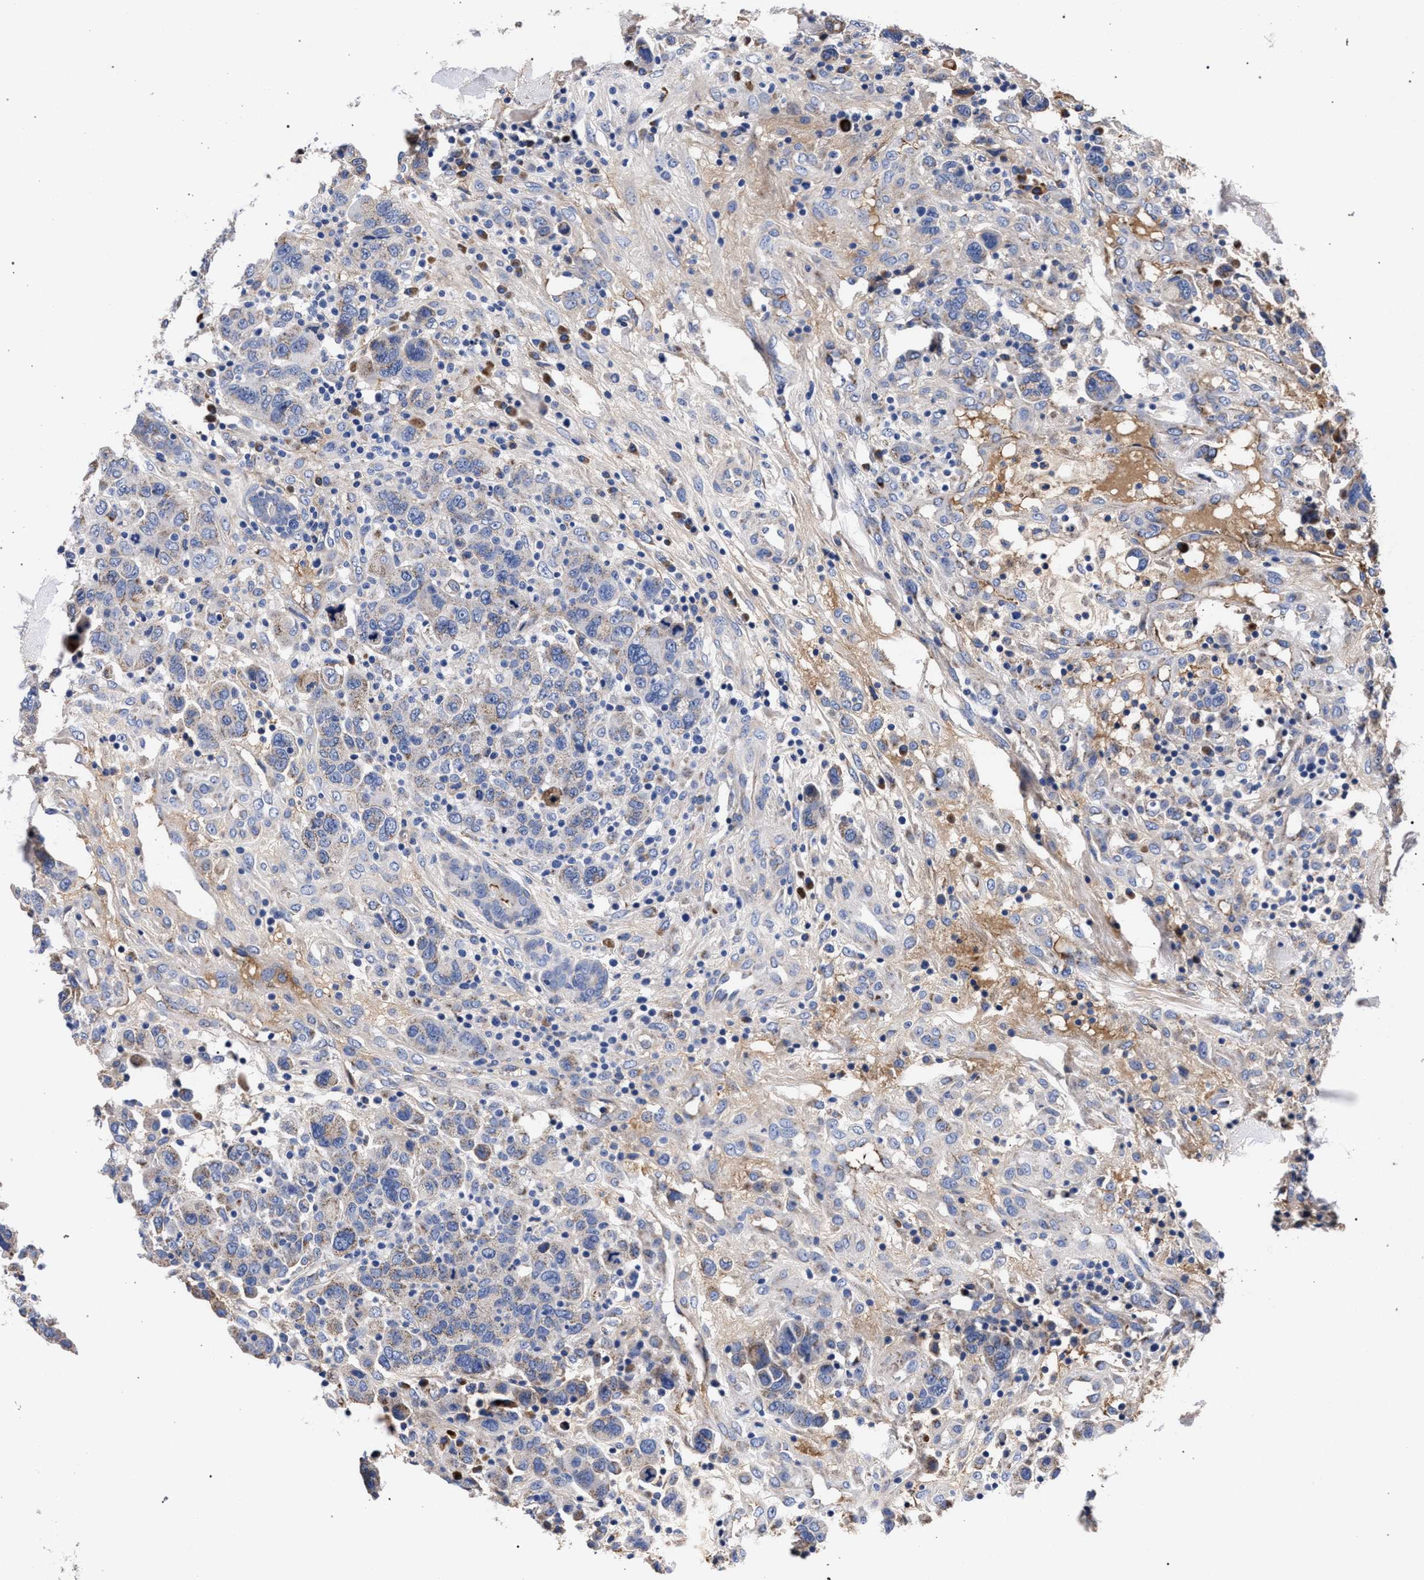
{"staining": {"intensity": "moderate", "quantity": "<25%", "location": "cytoplasmic/membranous"}, "tissue": "breast cancer", "cell_type": "Tumor cells", "image_type": "cancer", "snomed": [{"axis": "morphology", "description": "Duct carcinoma"}, {"axis": "topography", "description": "Breast"}], "caption": "This photomicrograph reveals immunohistochemistry staining of human breast invasive ductal carcinoma, with low moderate cytoplasmic/membranous staining in approximately <25% of tumor cells.", "gene": "ACOX1", "patient": {"sex": "female", "age": 37}}